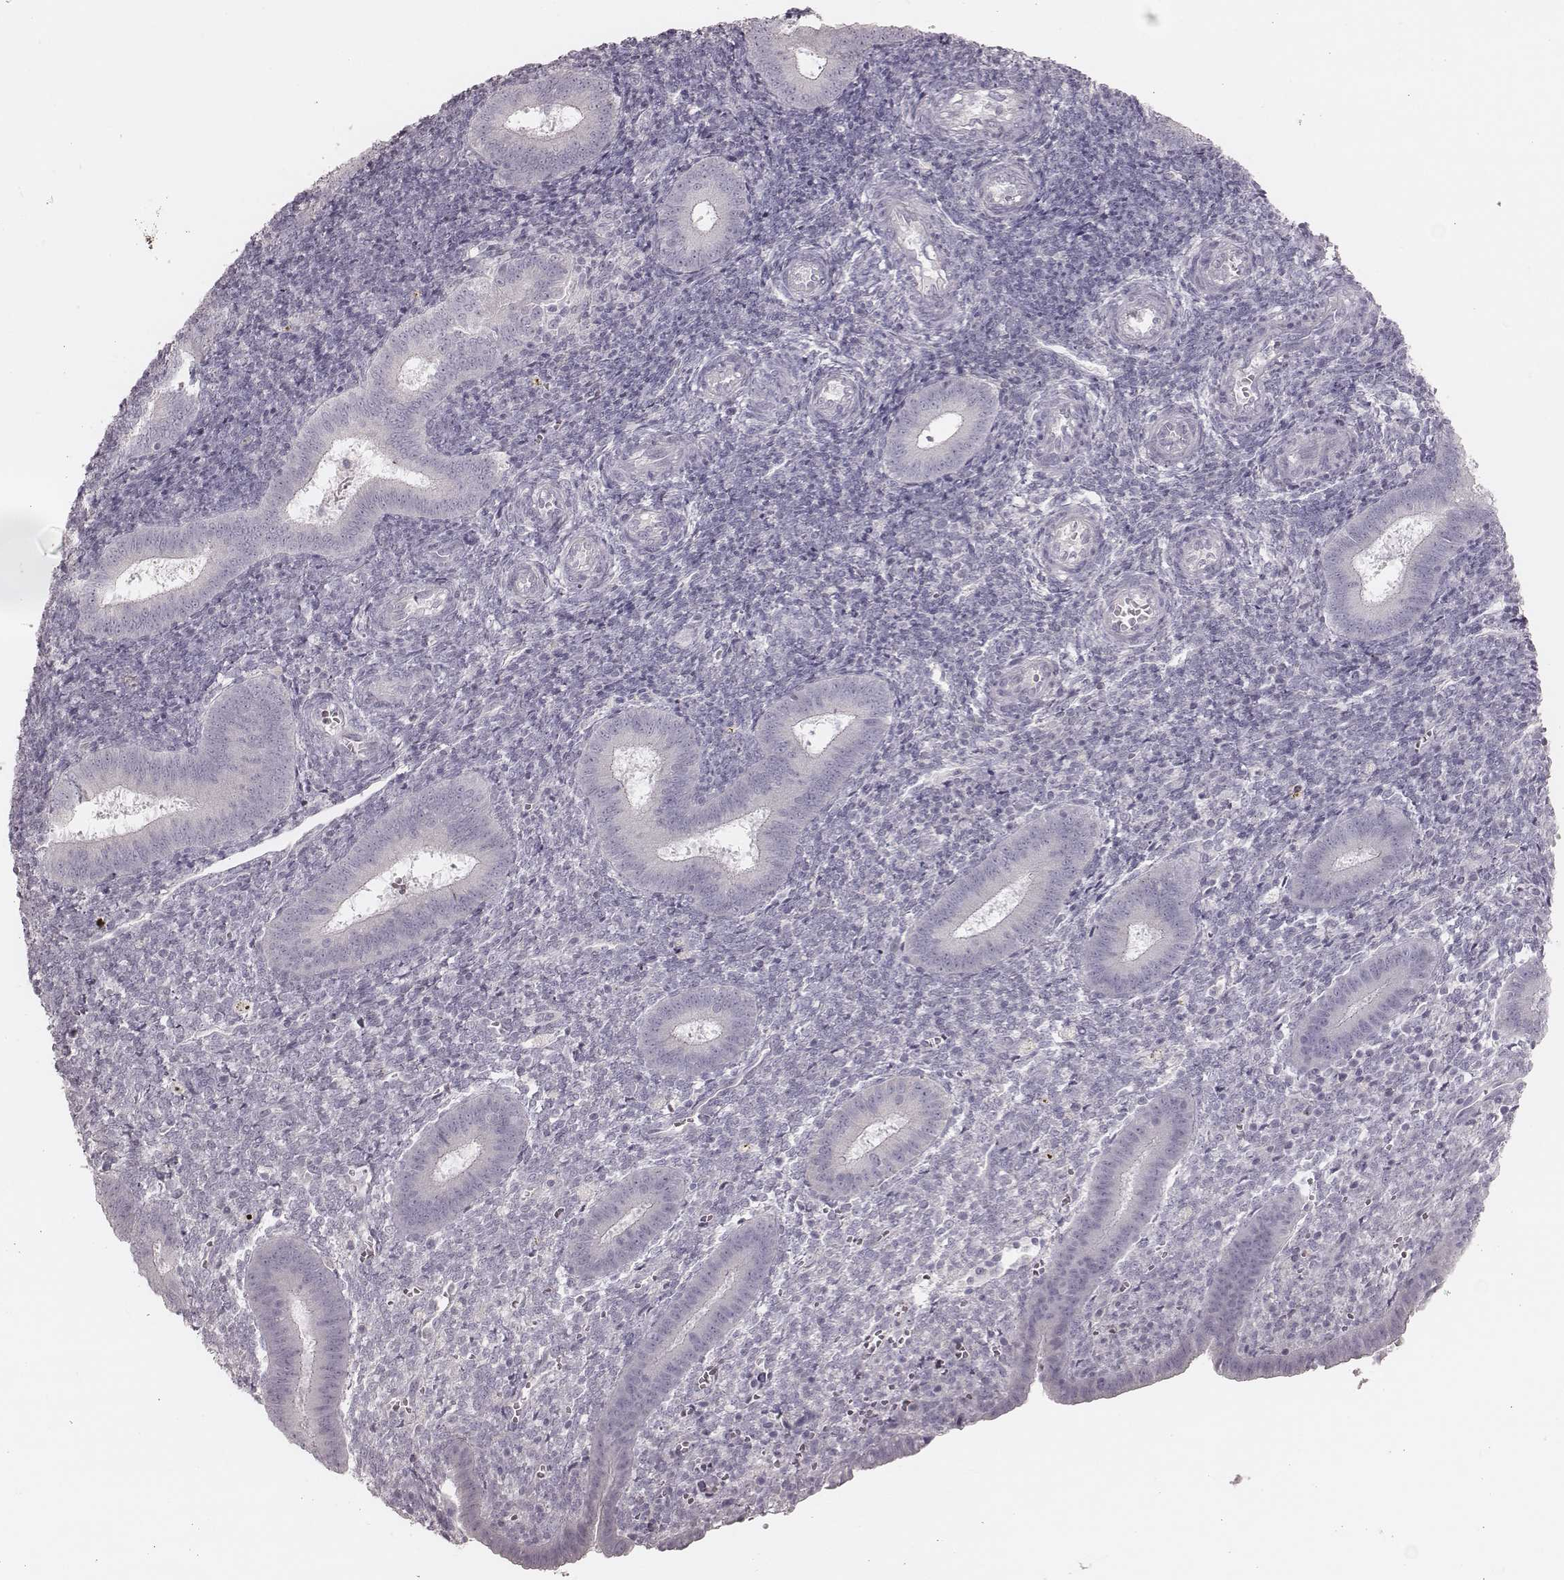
{"staining": {"intensity": "negative", "quantity": "none", "location": "none"}, "tissue": "endometrium", "cell_type": "Cells in endometrial stroma", "image_type": "normal", "snomed": [{"axis": "morphology", "description": "Normal tissue, NOS"}, {"axis": "topography", "description": "Endometrium"}], "caption": "DAB (3,3'-diaminobenzidine) immunohistochemical staining of benign endometrium exhibits no significant positivity in cells in endometrial stroma.", "gene": "ZP4", "patient": {"sex": "female", "age": 25}}